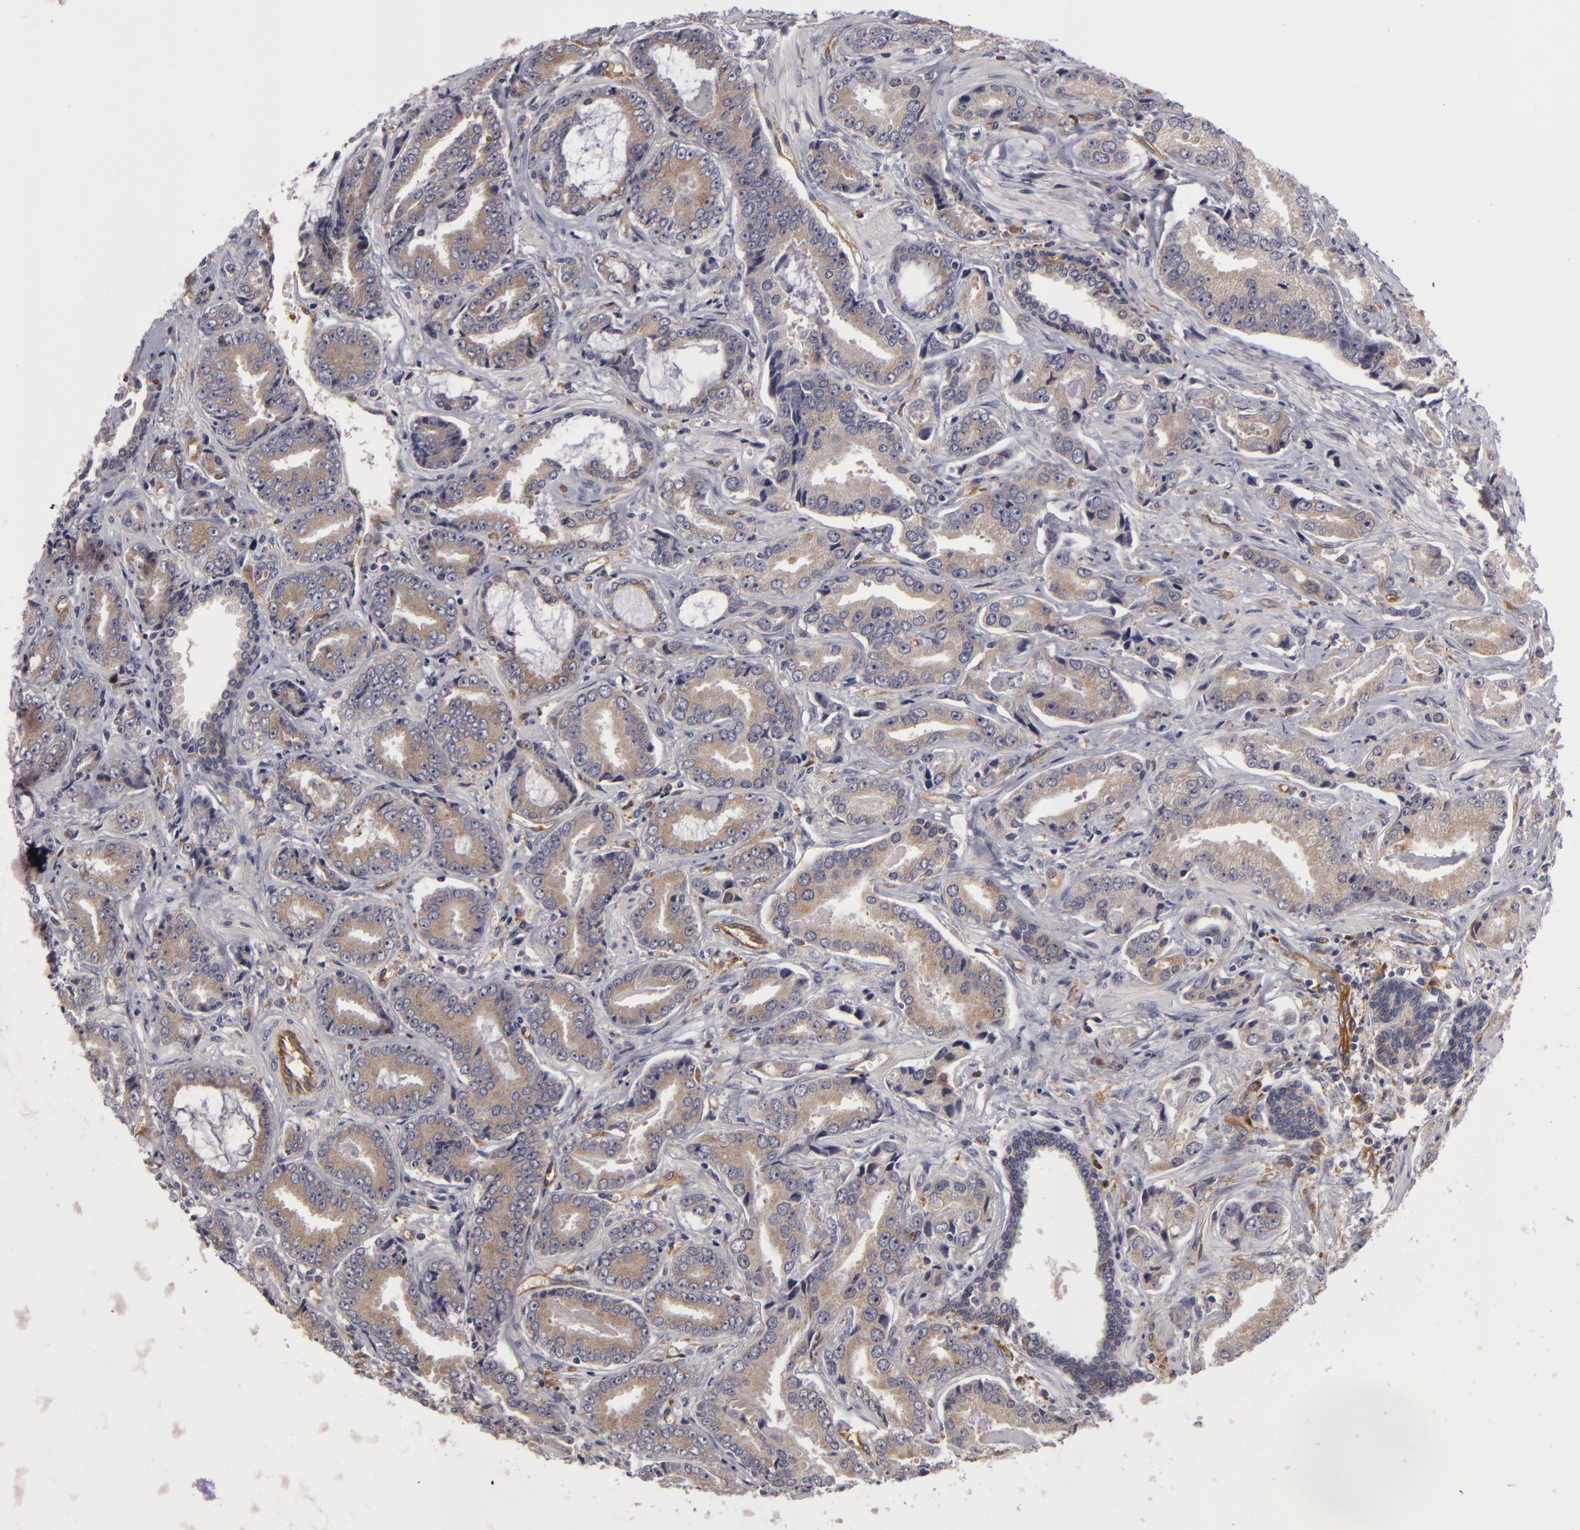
{"staining": {"intensity": "weak", "quantity": ">75%", "location": "cytoplasmic/membranous"}, "tissue": "prostate cancer", "cell_type": "Tumor cells", "image_type": "cancer", "snomed": [{"axis": "morphology", "description": "Adenocarcinoma, Low grade"}, {"axis": "topography", "description": "Prostate"}], "caption": "There is low levels of weak cytoplasmic/membranous staining in tumor cells of prostate cancer, as demonstrated by immunohistochemical staining (brown color).", "gene": "ZNF229", "patient": {"sex": "male", "age": 65}}